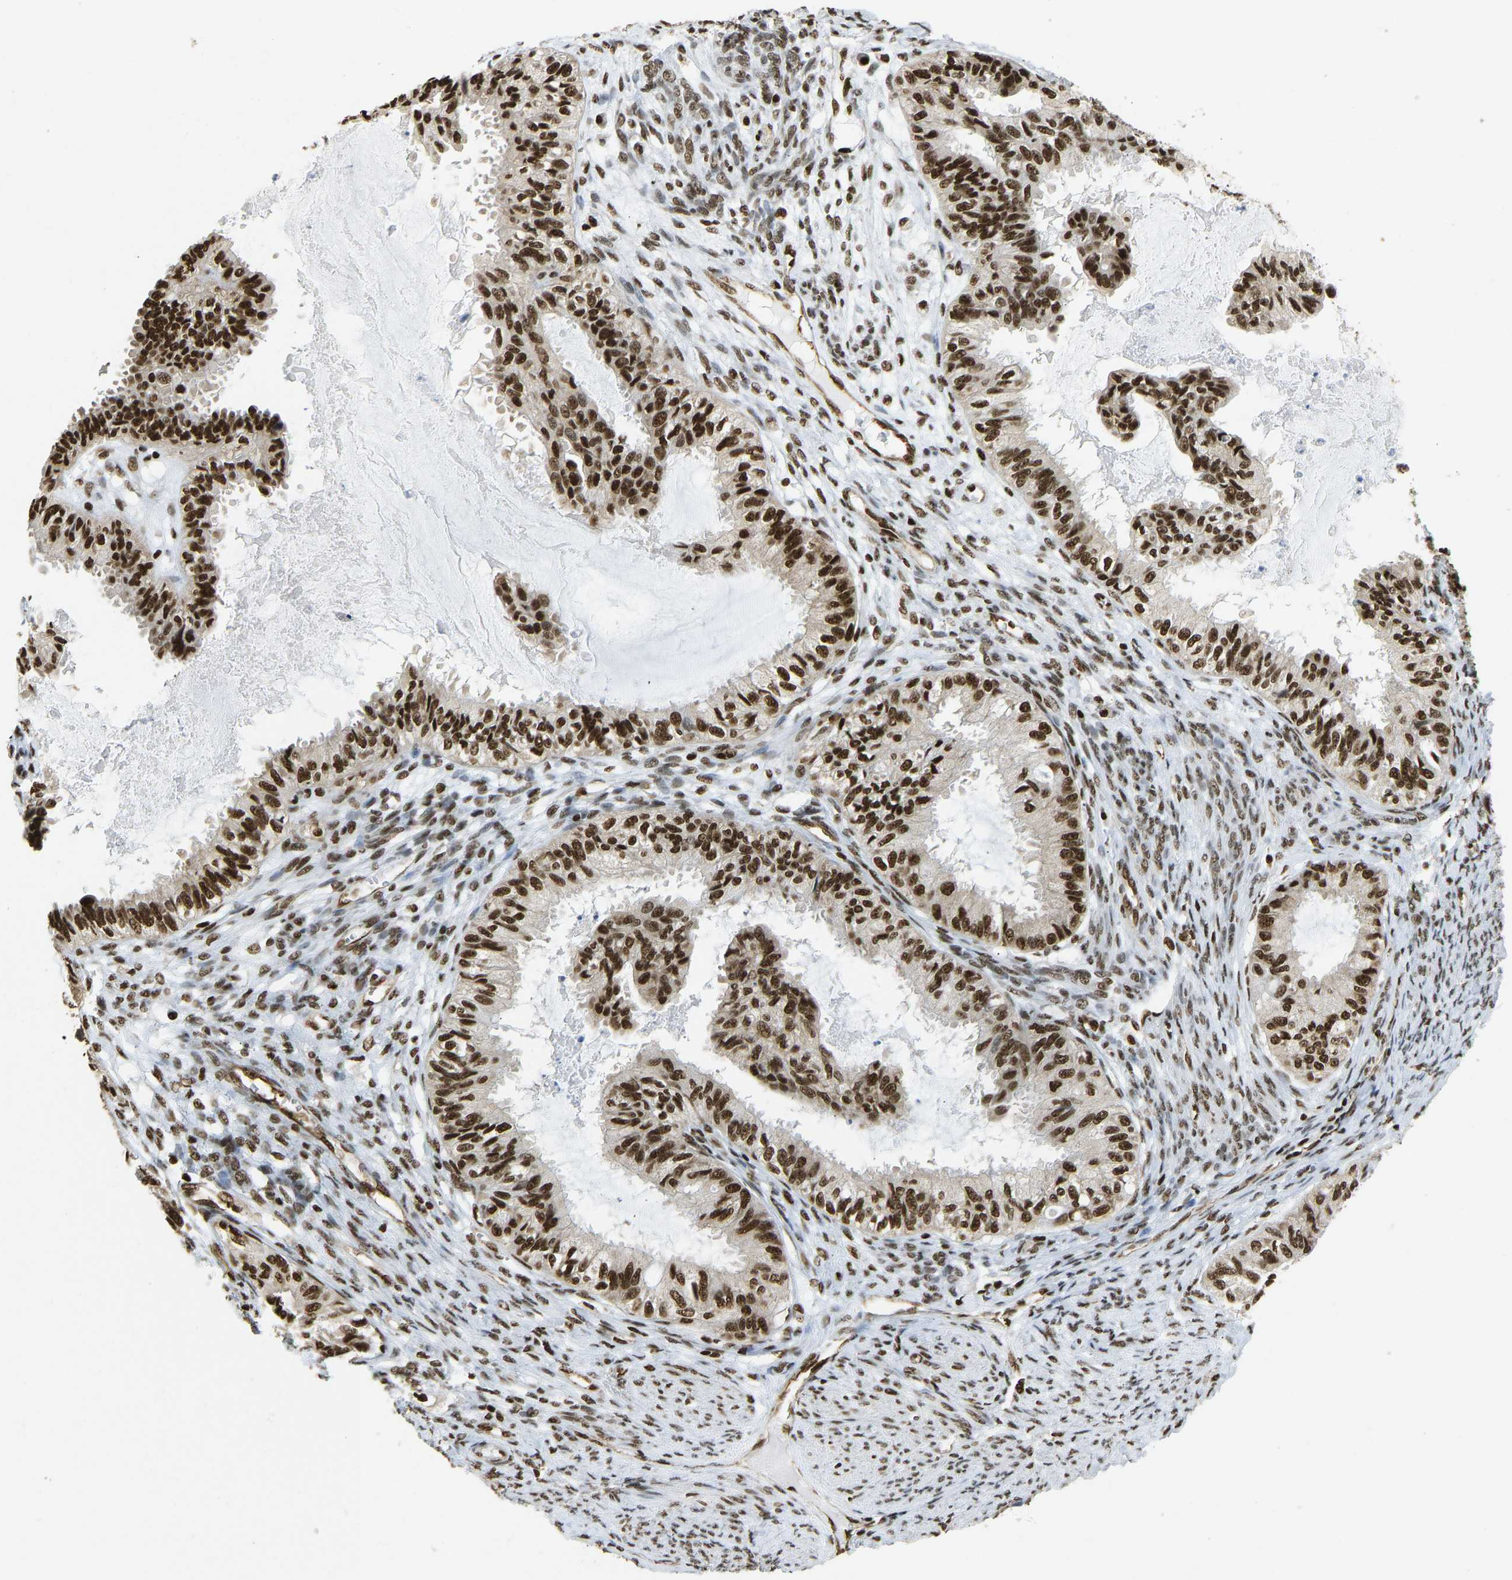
{"staining": {"intensity": "strong", "quantity": ">75%", "location": "nuclear"}, "tissue": "cervical cancer", "cell_type": "Tumor cells", "image_type": "cancer", "snomed": [{"axis": "morphology", "description": "Normal tissue, NOS"}, {"axis": "morphology", "description": "Adenocarcinoma, NOS"}, {"axis": "topography", "description": "Cervix"}, {"axis": "topography", "description": "Endometrium"}], "caption": "Immunohistochemical staining of cervical cancer displays high levels of strong nuclear positivity in approximately >75% of tumor cells.", "gene": "ZSCAN20", "patient": {"sex": "female", "age": 86}}